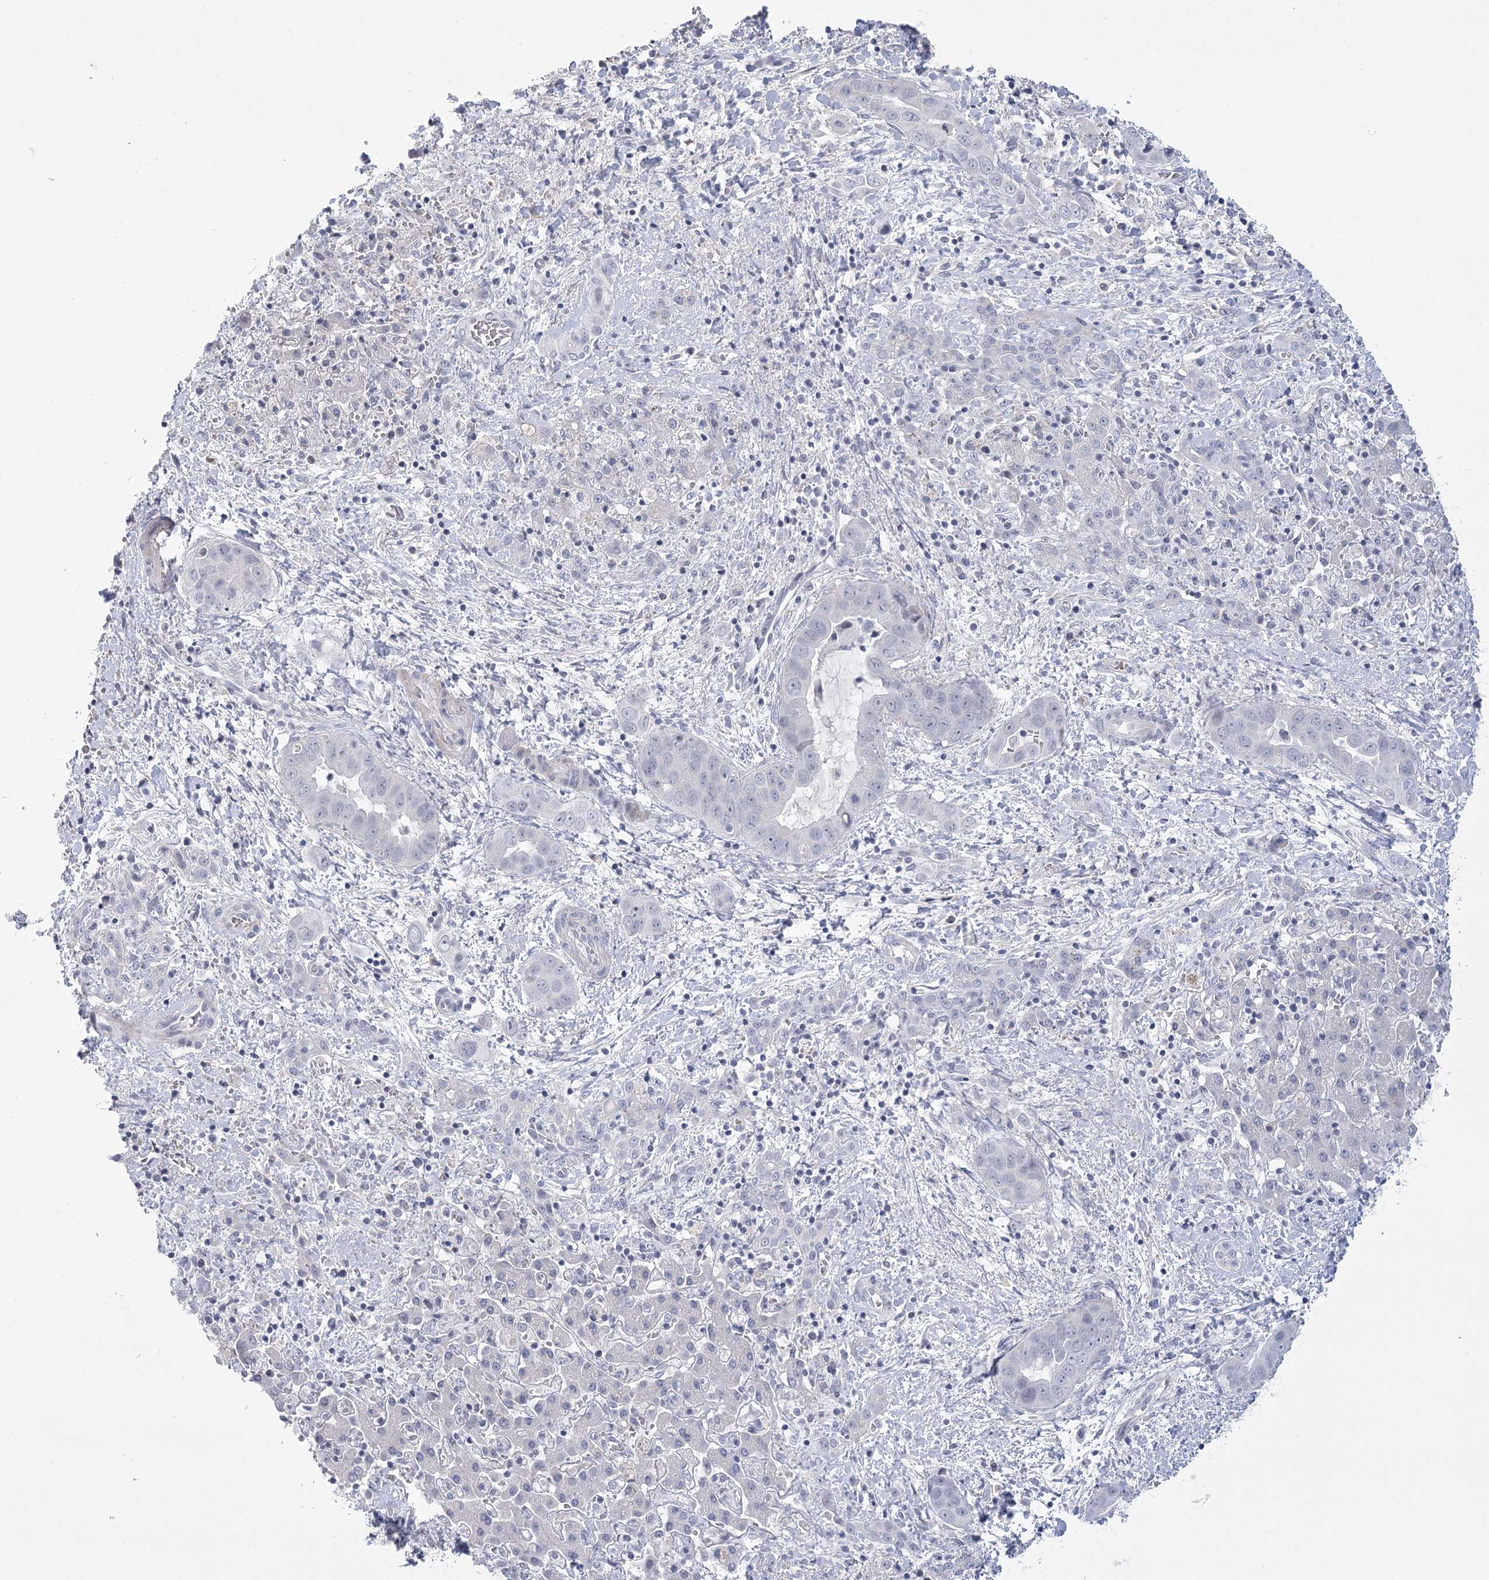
{"staining": {"intensity": "negative", "quantity": "none", "location": "none"}, "tissue": "liver cancer", "cell_type": "Tumor cells", "image_type": "cancer", "snomed": [{"axis": "morphology", "description": "Cholangiocarcinoma"}, {"axis": "topography", "description": "Liver"}], "caption": "Immunohistochemistry histopathology image of liver cancer stained for a protein (brown), which reveals no positivity in tumor cells.", "gene": "FAM76B", "patient": {"sex": "female", "age": 52}}